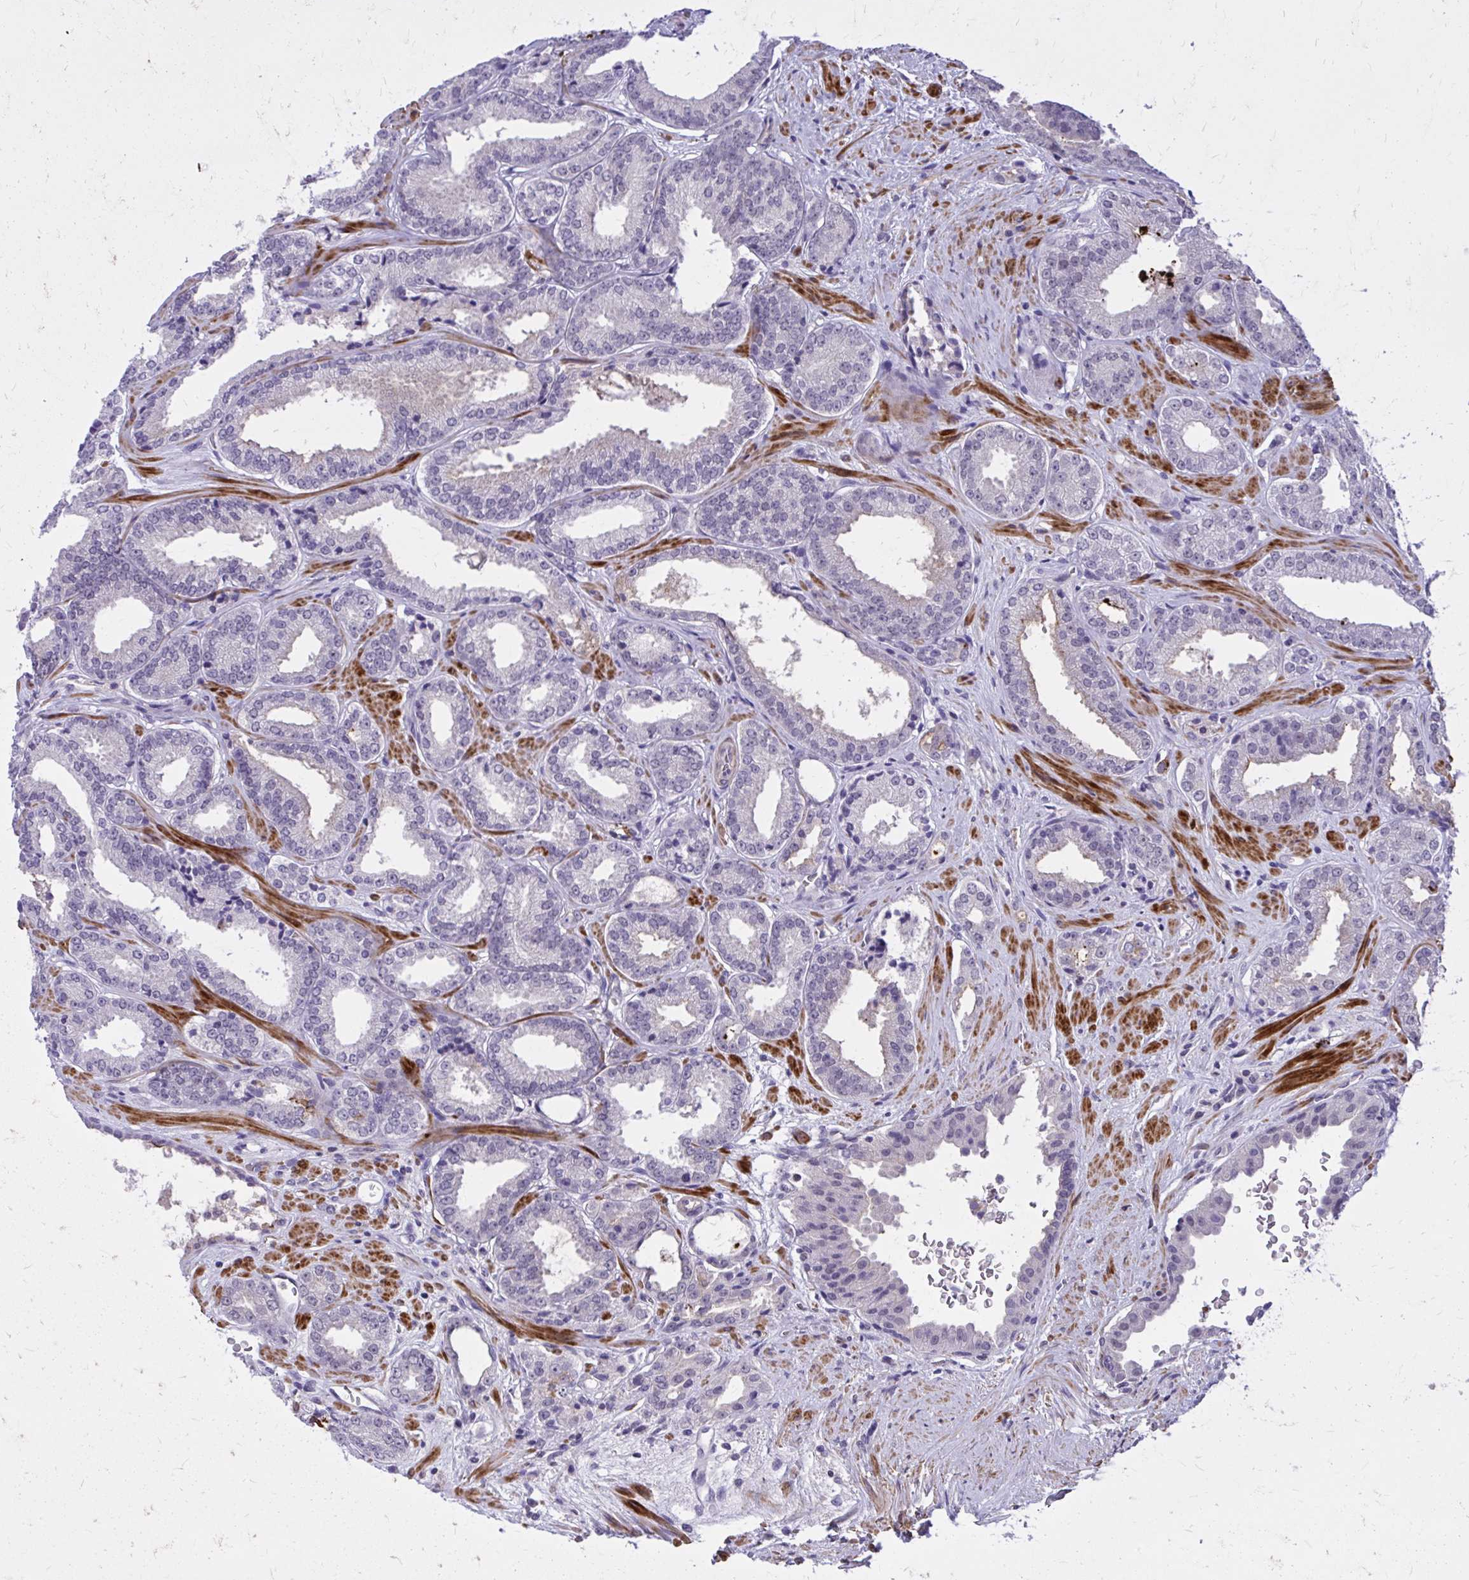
{"staining": {"intensity": "negative", "quantity": "none", "location": "none"}, "tissue": "prostate cancer", "cell_type": "Tumor cells", "image_type": "cancer", "snomed": [{"axis": "morphology", "description": "Adenocarcinoma, Low grade"}, {"axis": "topography", "description": "Prostate"}], "caption": "Immunohistochemistry micrograph of human prostate low-grade adenocarcinoma stained for a protein (brown), which shows no positivity in tumor cells.", "gene": "ZBTB25", "patient": {"sex": "male", "age": 67}}